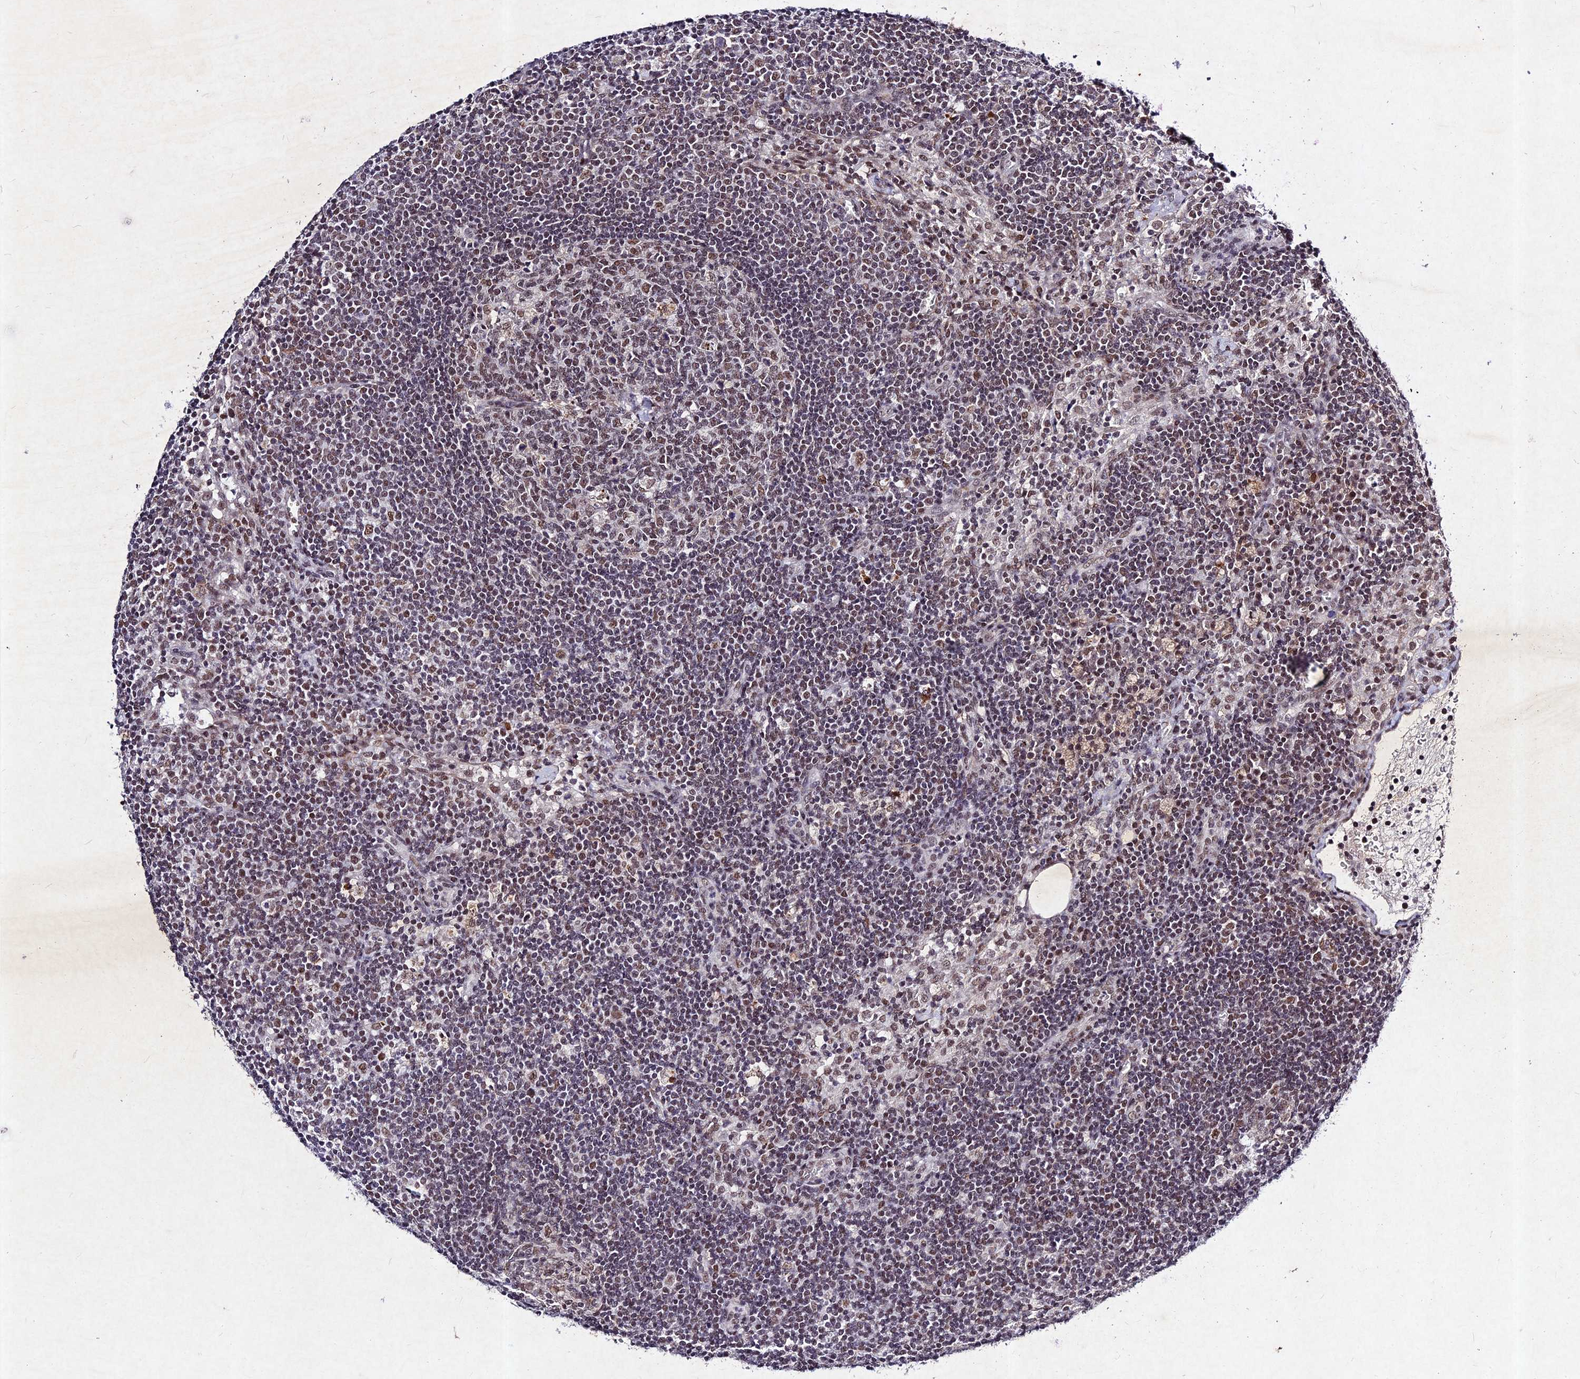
{"staining": {"intensity": "moderate", "quantity": "<25%", "location": "nuclear"}, "tissue": "lymph node", "cell_type": "Germinal center cells", "image_type": "normal", "snomed": [{"axis": "morphology", "description": "Normal tissue, NOS"}, {"axis": "topography", "description": "Lymph node"}], "caption": "Immunohistochemistry (IHC) image of benign lymph node: lymph node stained using immunohistochemistry (IHC) demonstrates low levels of moderate protein expression localized specifically in the nuclear of germinal center cells, appearing as a nuclear brown color.", "gene": "RAVER1", "patient": {"sex": "male", "age": 58}}